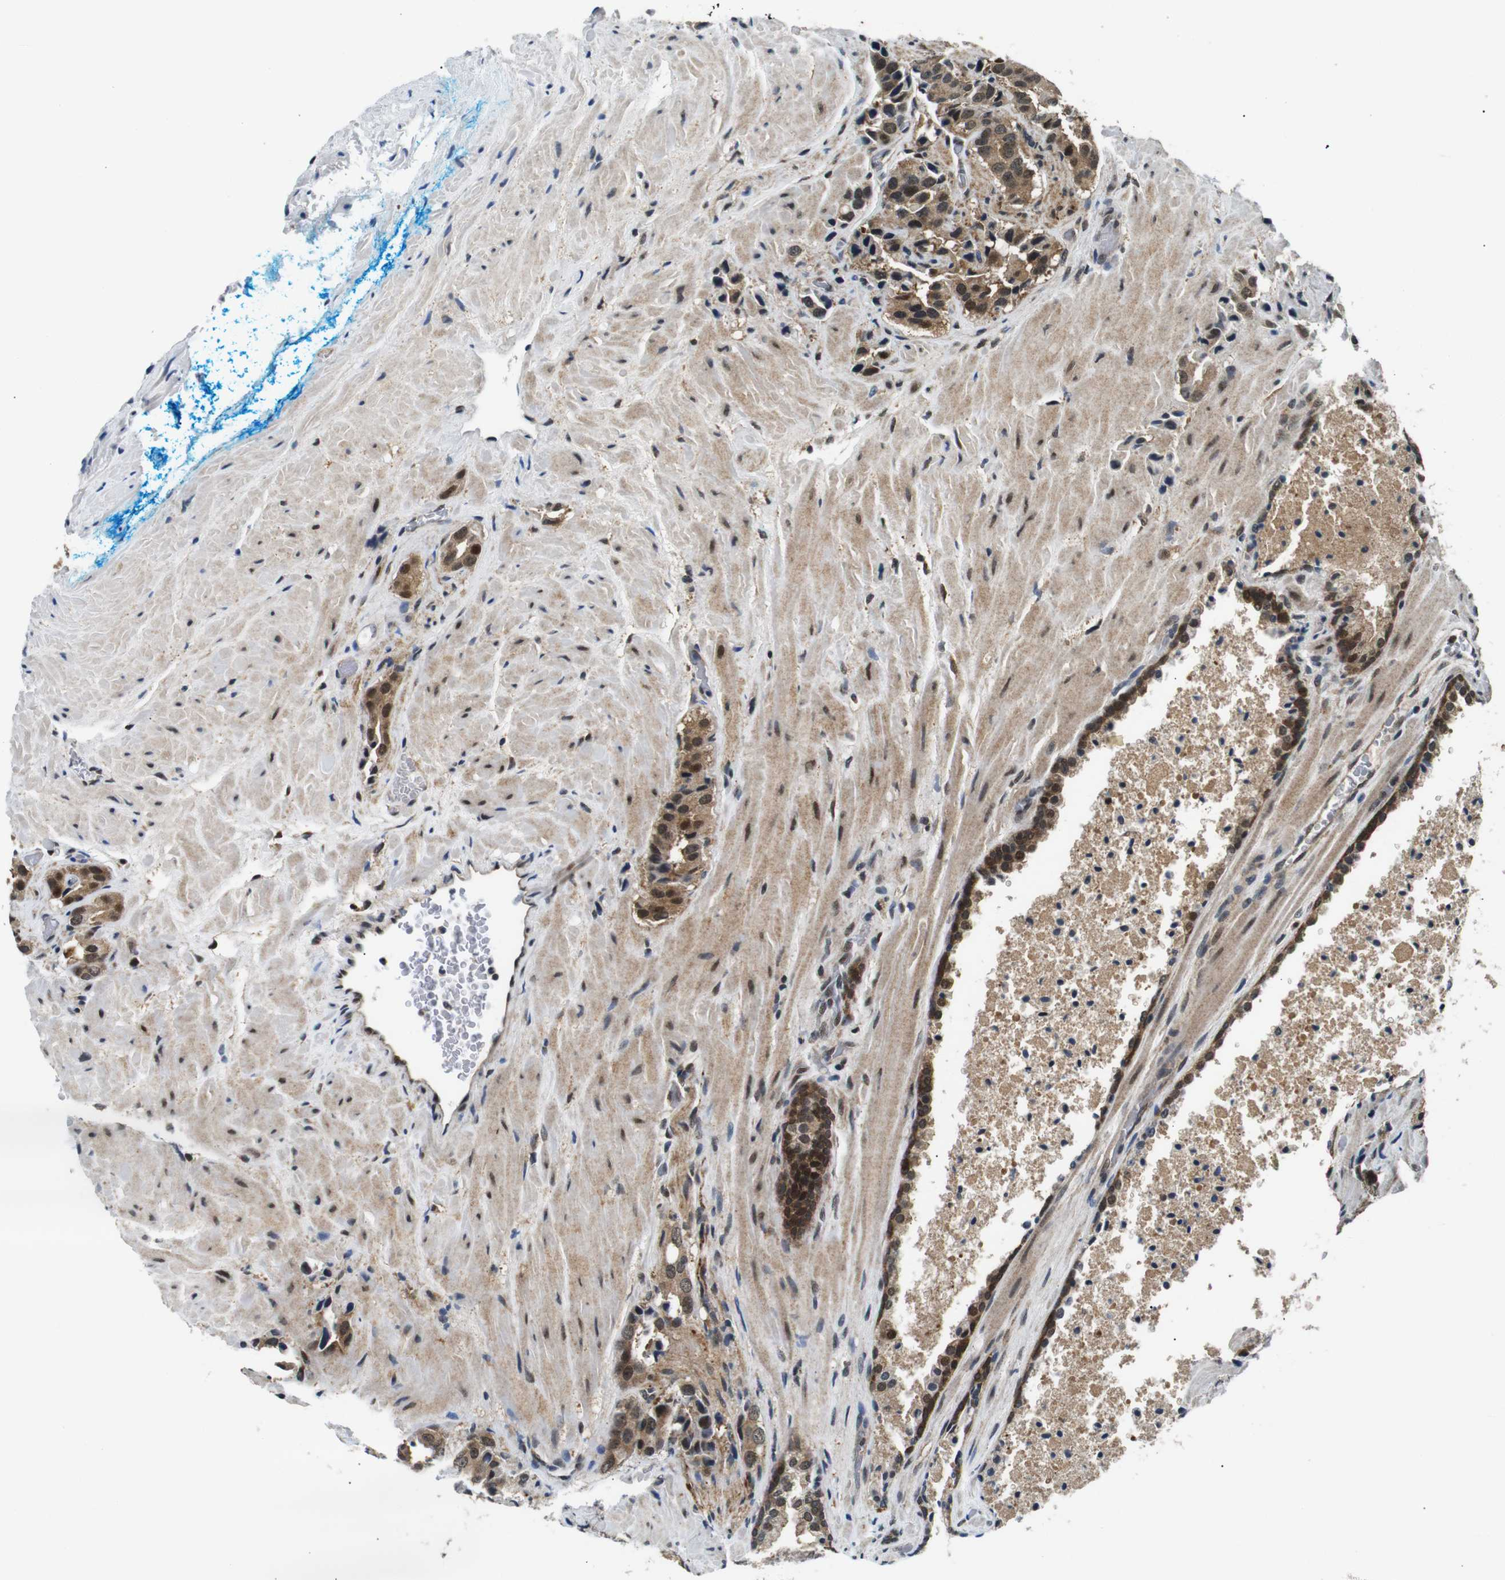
{"staining": {"intensity": "moderate", "quantity": ">75%", "location": "cytoplasmic/membranous,nuclear"}, "tissue": "prostate cancer", "cell_type": "Tumor cells", "image_type": "cancer", "snomed": [{"axis": "morphology", "description": "Adenocarcinoma, High grade"}, {"axis": "topography", "description": "Prostate"}], "caption": "IHC histopathology image of human prostate cancer (high-grade adenocarcinoma) stained for a protein (brown), which exhibits medium levels of moderate cytoplasmic/membranous and nuclear expression in about >75% of tumor cells.", "gene": "SKP1", "patient": {"sex": "male", "age": 64}}